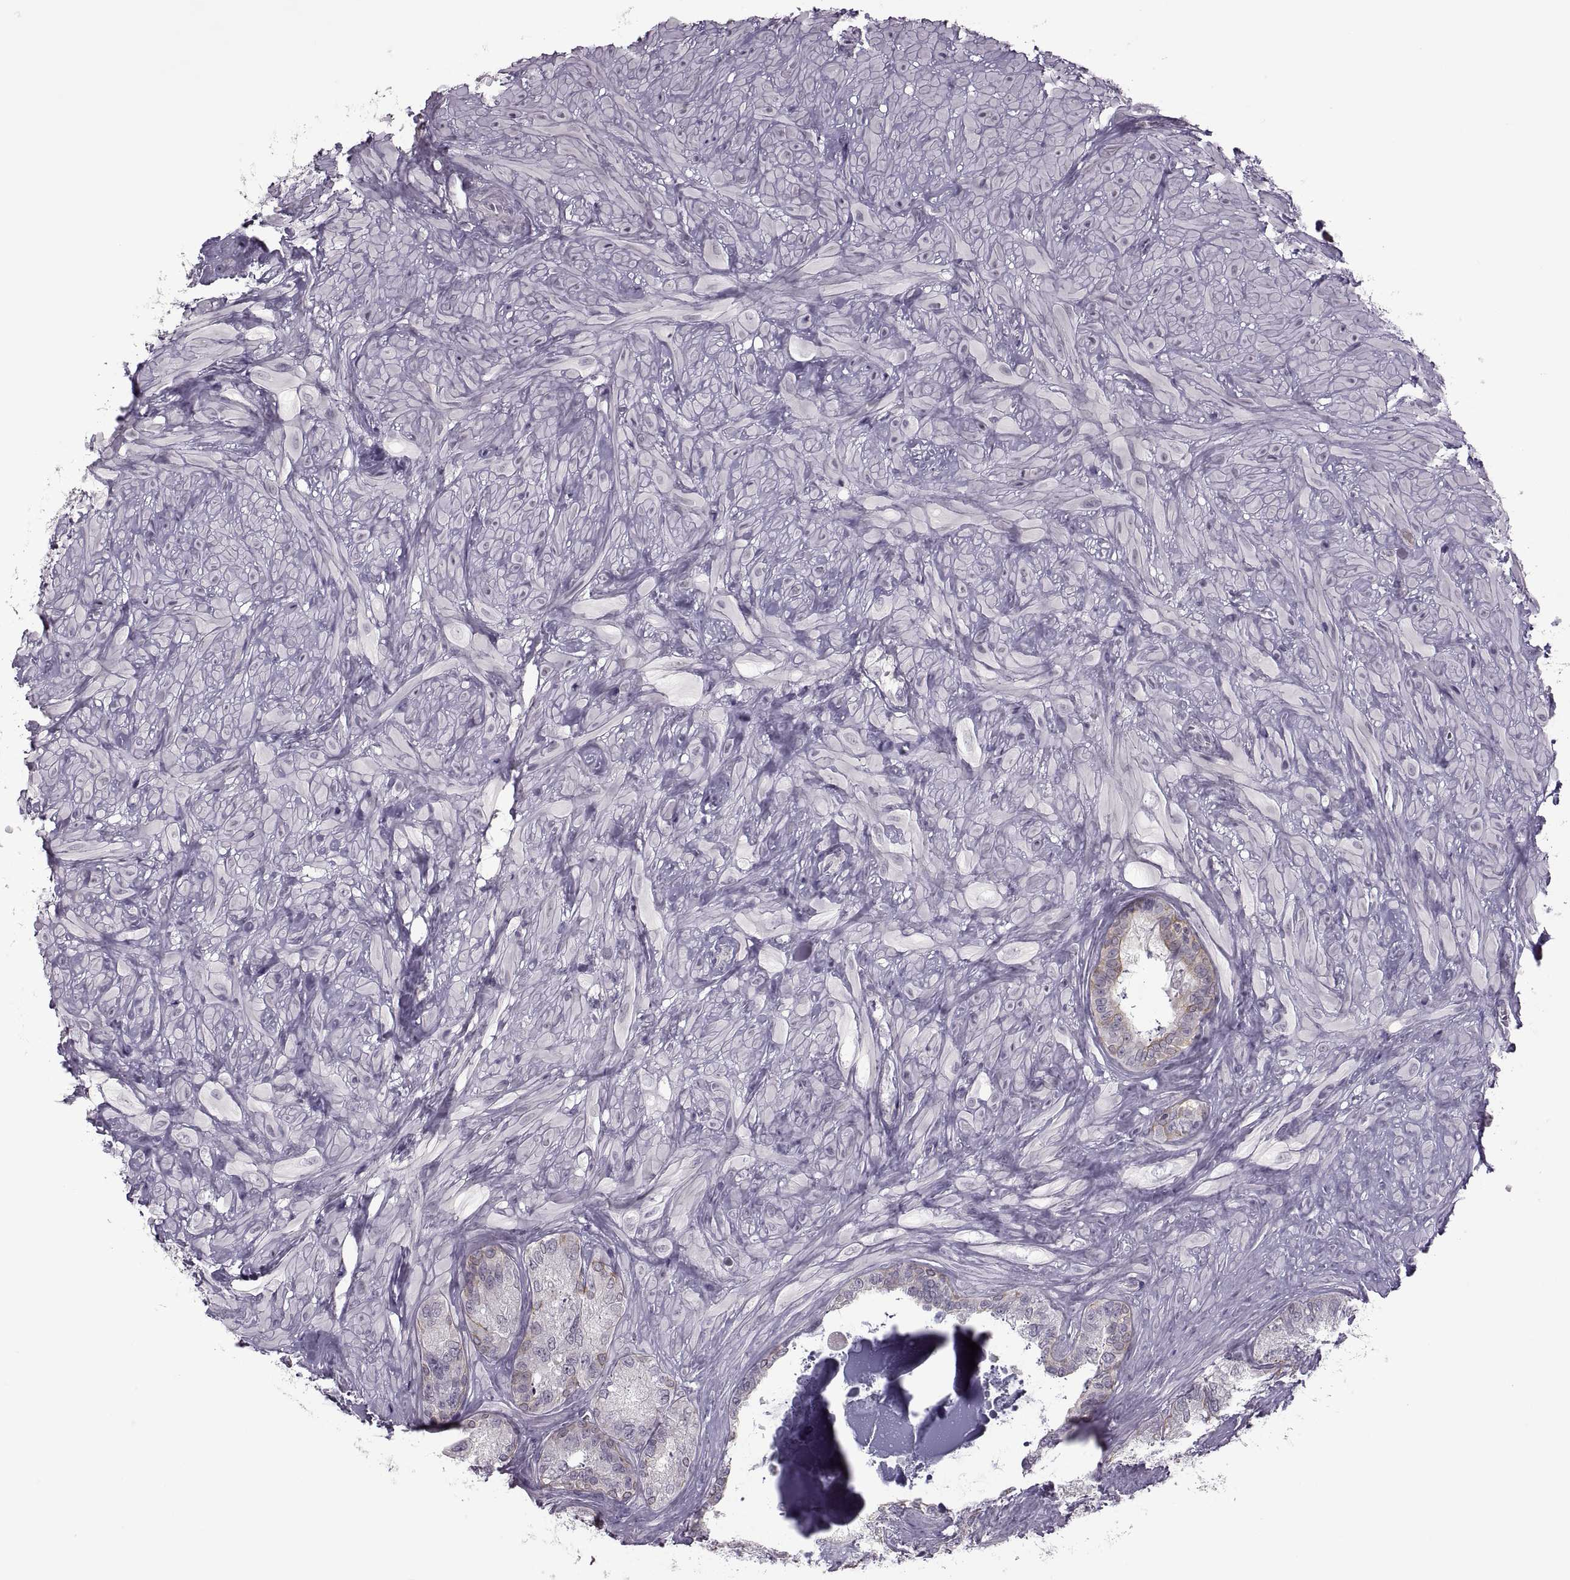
{"staining": {"intensity": "weak", "quantity": "<25%", "location": "cytoplasmic/membranous"}, "tissue": "seminal vesicle", "cell_type": "Glandular cells", "image_type": "normal", "snomed": [{"axis": "morphology", "description": "Normal tissue, NOS"}, {"axis": "topography", "description": "Seminal veicle"}], "caption": "Immunohistochemistry histopathology image of unremarkable seminal vesicle: human seminal vesicle stained with DAB reveals no significant protein positivity in glandular cells. The staining is performed using DAB (3,3'-diaminobenzidine) brown chromogen with nuclei counter-stained in using hematoxylin.", "gene": "MGAT4D", "patient": {"sex": "male", "age": 72}}